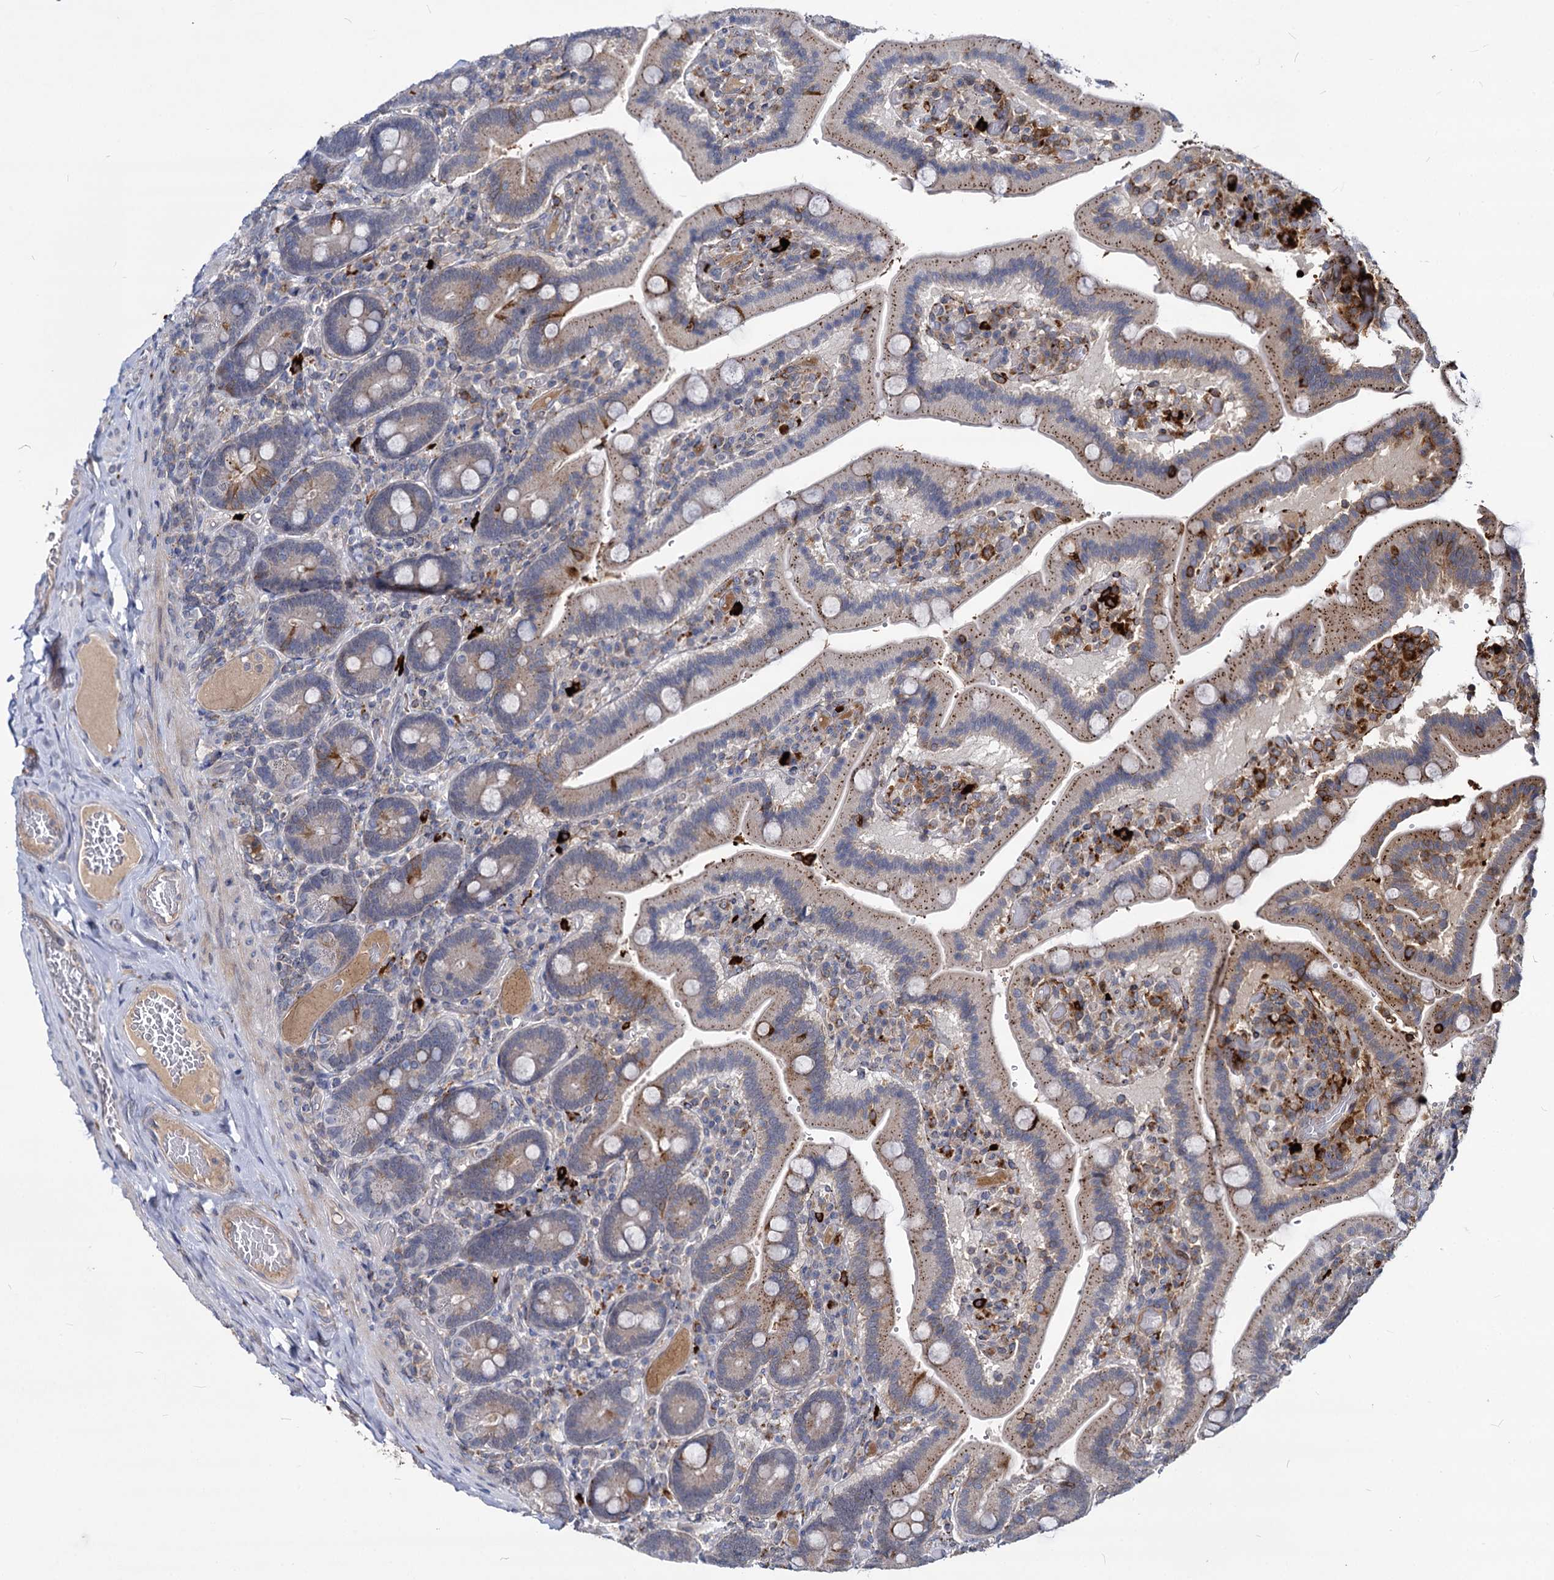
{"staining": {"intensity": "strong", "quantity": "<25%", "location": "cytoplasmic/membranous"}, "tissue": "duodenum", "cell_type": "Glandular cells", "image_type": "normal", "snomed": [{"axis": "morphology", "description": "Normal tissue, NOS"}, {"axis": "topography", "description": "Duodenum"}], "caption": "Human duodenum stained for a protein (brown) demonstrates strong cytoplasmic/membranous positive expression in approximately <25% of glandular cells.", "gene": "C11orf86", "patient": {"sex": "female", "age": 62}}